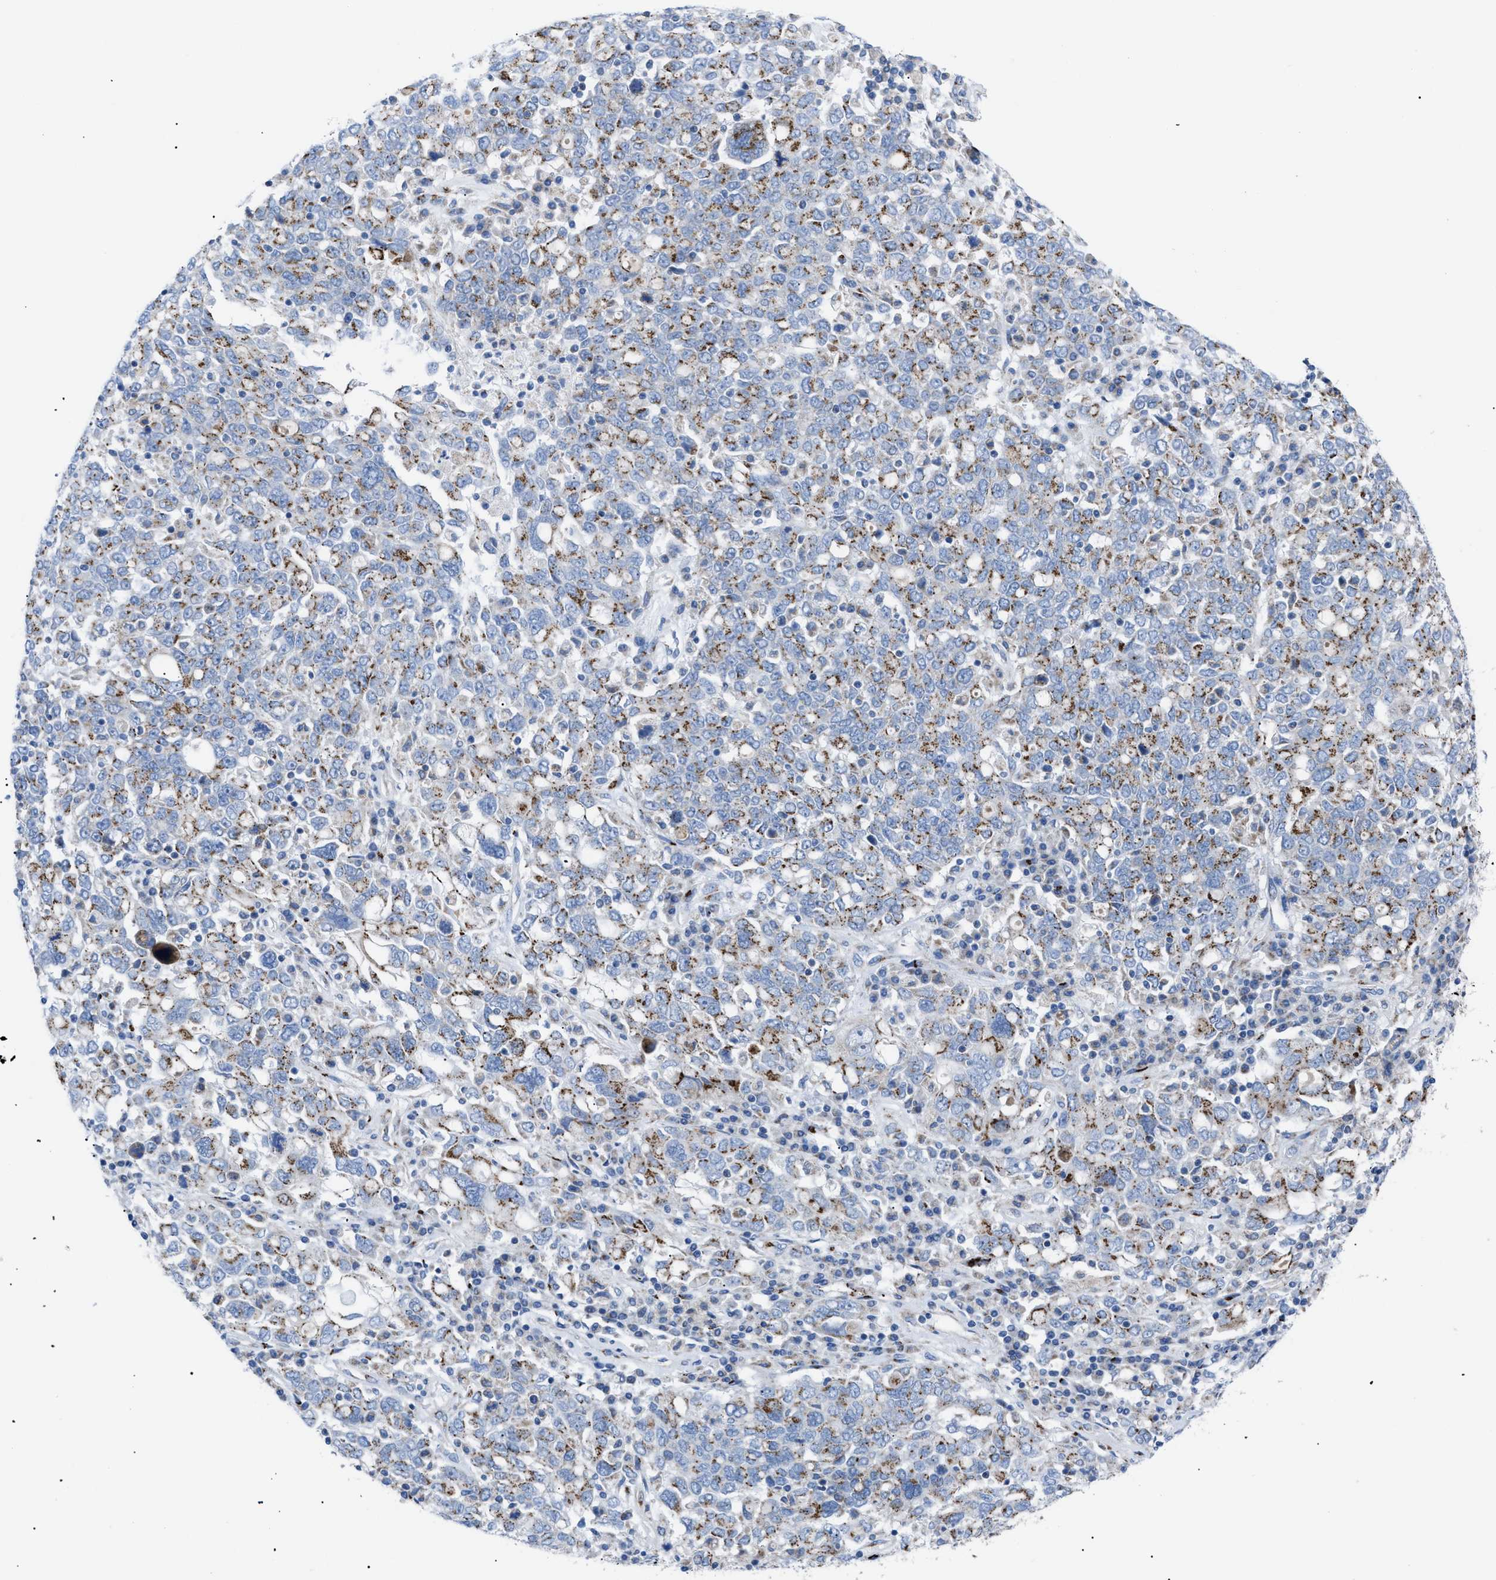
{"staining": {"intensity": "moderate", "quantity": ">75%", "location": "cytoplasmic/membranous"}, "tissue": "ovarian cancer", "cell_type": "Tumor cells", "image_type": "cancer", "snomed": [{"axis": "morphology", "description": "Carcinoma, endometroid"}, {"axis": "topography", "description": "Ovary"}], "caption": "Human endometroid carcinoma (ovarian) stained for a protein (brown) reveals moderate cytoplasmic/membranous positive staining in approximately >75% of tumor cells.", "gene": "TMEM17", "patient": {"sex": "female", "age": 62}}